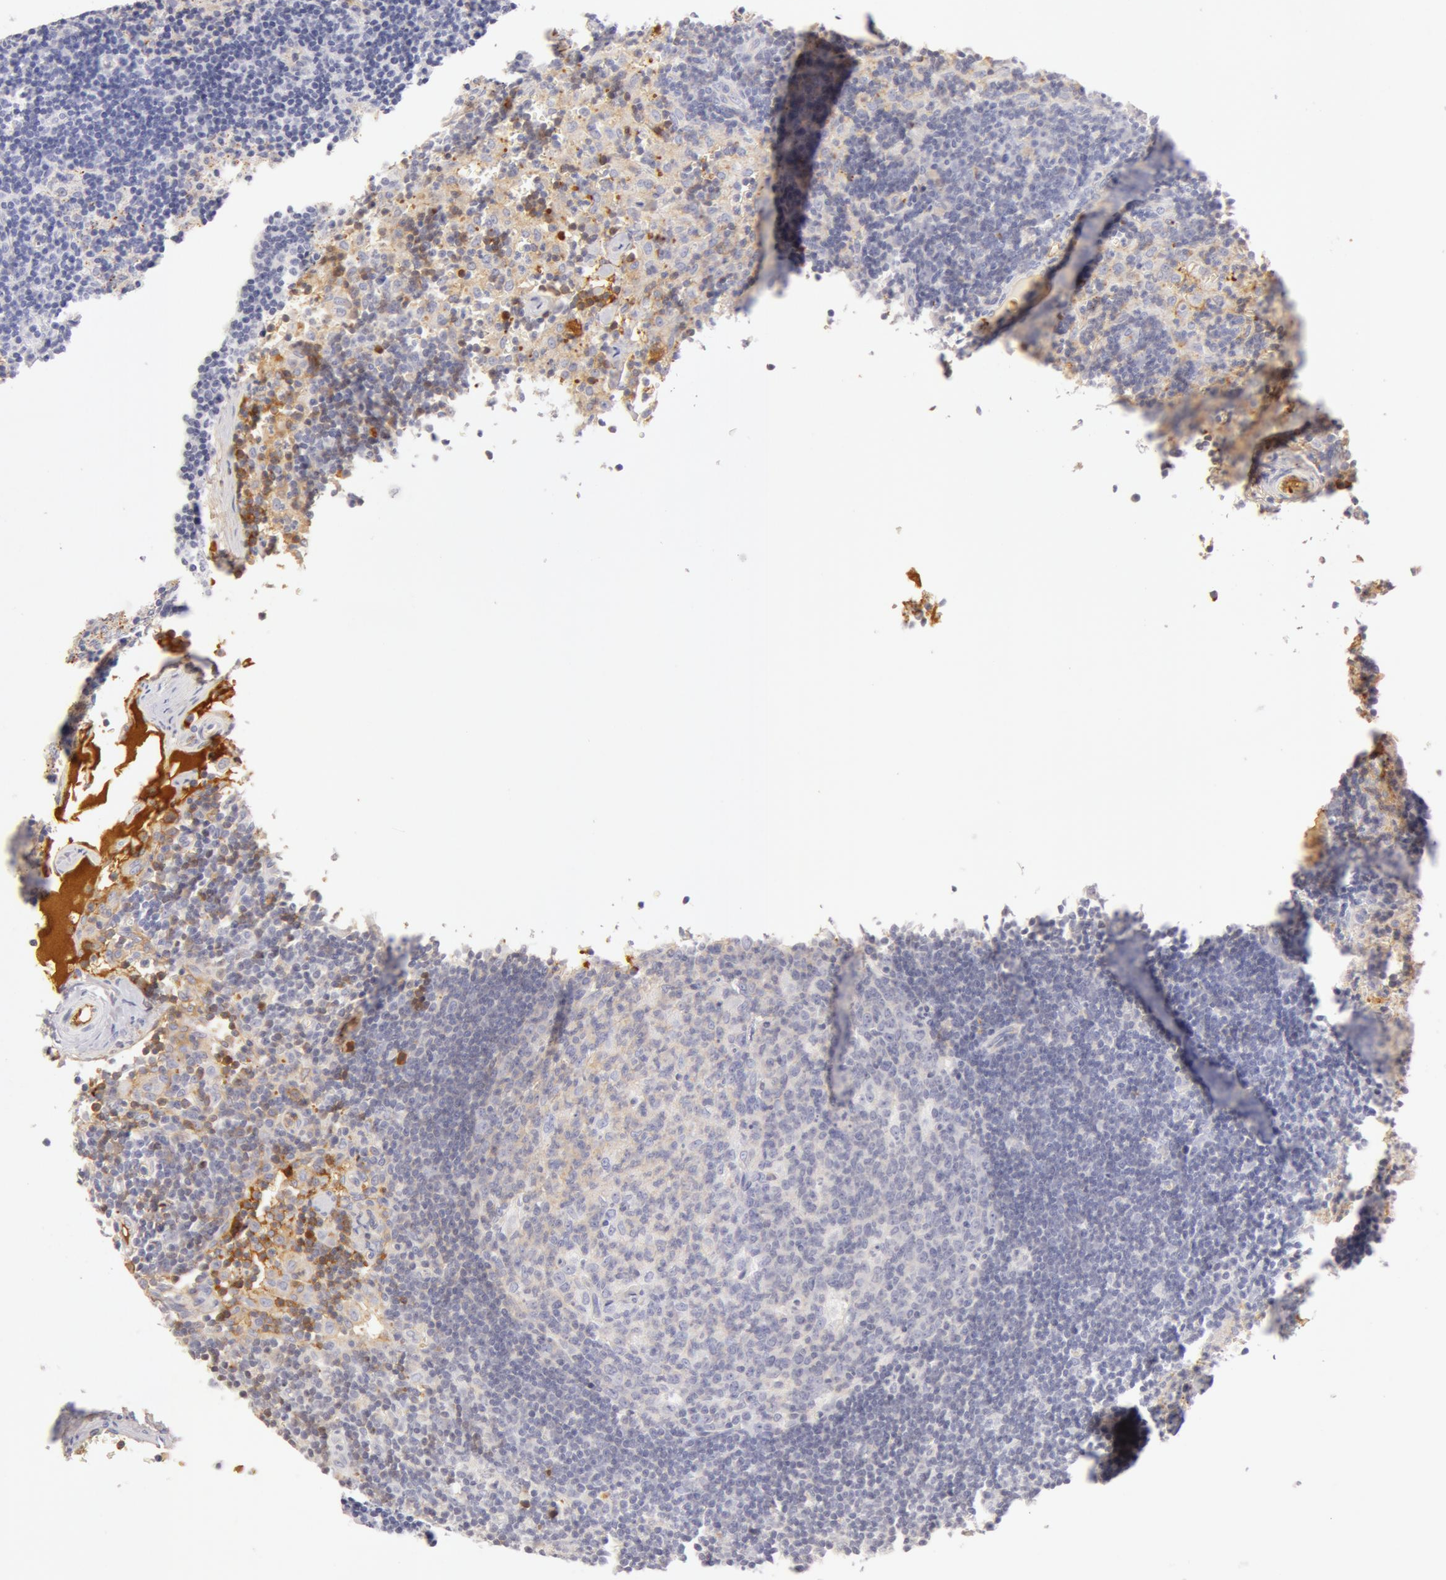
{"staining": {"intensity": "negative", "quantity": "none", "location": "none"}, "tissue": "lymph node", "cell_type": "Germinal center cells", "image_type": "normal", "snomed": [{"axis": "morphology", "description": "Normal tissue, NOS"}, {"axis": "morphology", "description": "Inflammation, NOS"}, {"axis": "topography", "description": "Lymph node"}, {"axis": "topography", "description": "Salivary gland"}], "caption": "High magnification brightfield microscopy of unremarkable lymph node stained with DAB (3,3'-diaminobenzidine) (brown) and counterstained with hematoxylin (blue): germinal center cells show no significant positivity. (Immunohistochemistry, brightfield microscopy, high magnification).", "gene": "AHSG", "patient": {"sex": "male", "age": 3}}